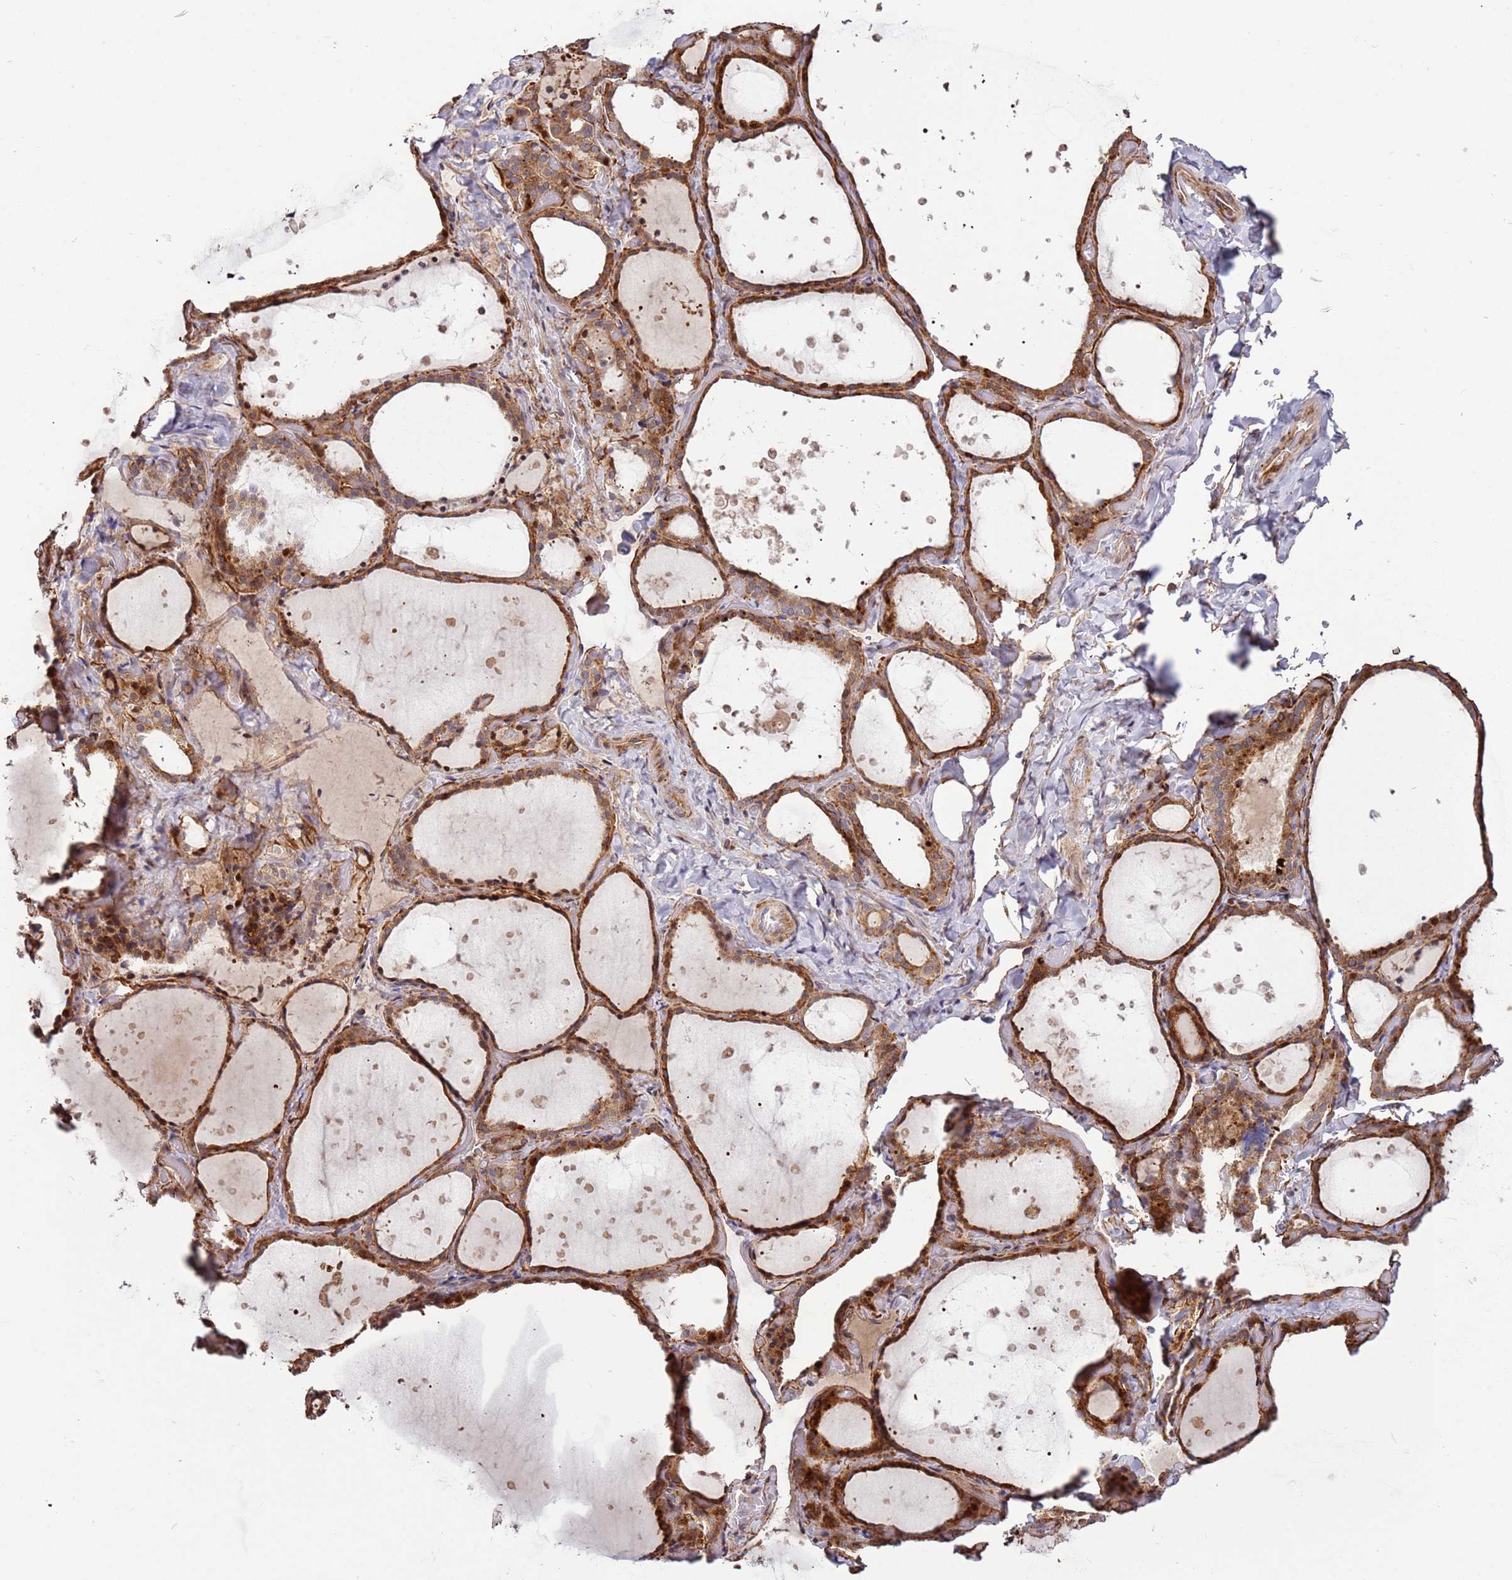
{"staining": {"intensity": "strong", "quantity": ">75%", "location": "cytoplasmic/membranous,nuclear"}, "tissue": "thyroid gland", "cell_type": "Glandular cells", "image_type": "normal", "snomed": [{"axis": "morphology", "description": "Normal tissue, NOS"}, {"axis": "topography", "description": "Thyroid gland"}], "caption": "Immunohistochemistry (IHC) histopathology image of benign thyroid gland: human thyroid gland stained using IHC reveals high levels of strong protein expression localized specifically in the cytoplasmic/membranous,nuclear of glandular cells, appearing as a cytoplasmic/membranous,nuclear brown color.", "gene": "RHBDL1", "patient": {"sex": "female", "age": 44}}